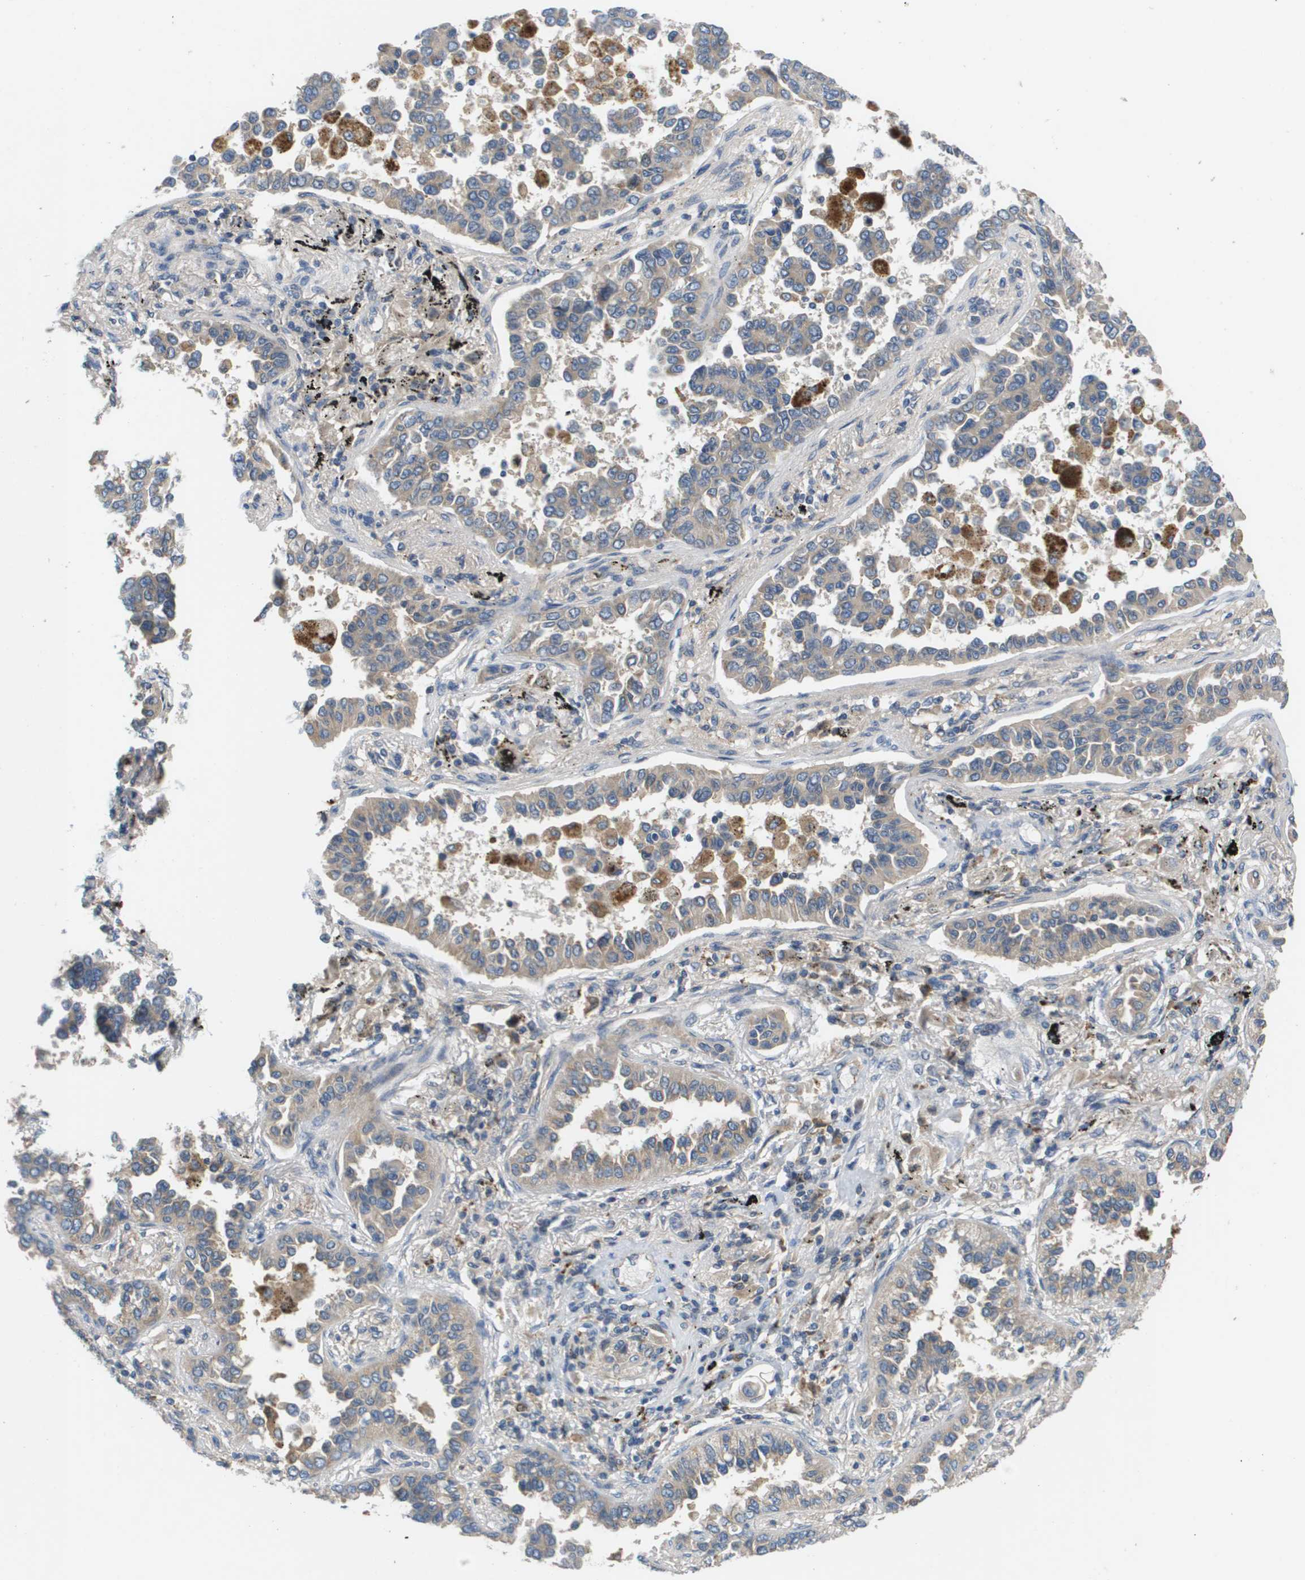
{"staining": {"intensity": "weak", "quantity": "<25%", "location": "cytoplasmic/membranous"}, "tissue": "lung cancer", "cell_type": "Tumor cells", "image_type": "cancer", "snomed": [{"axis": "morphology", "description": "Normal tissue, NOS"}, {"axis": "morphology", "description": "Adenocarcinoma, NOS"}, {"axis": "topography", "description": "Lung"}], "caption": "Micrograph shows no significant protein positivity in tumor cells of lung adenocarcinoma.", "gene": "SLC25A20", "patient": {"sex": "male", "age": 59}}